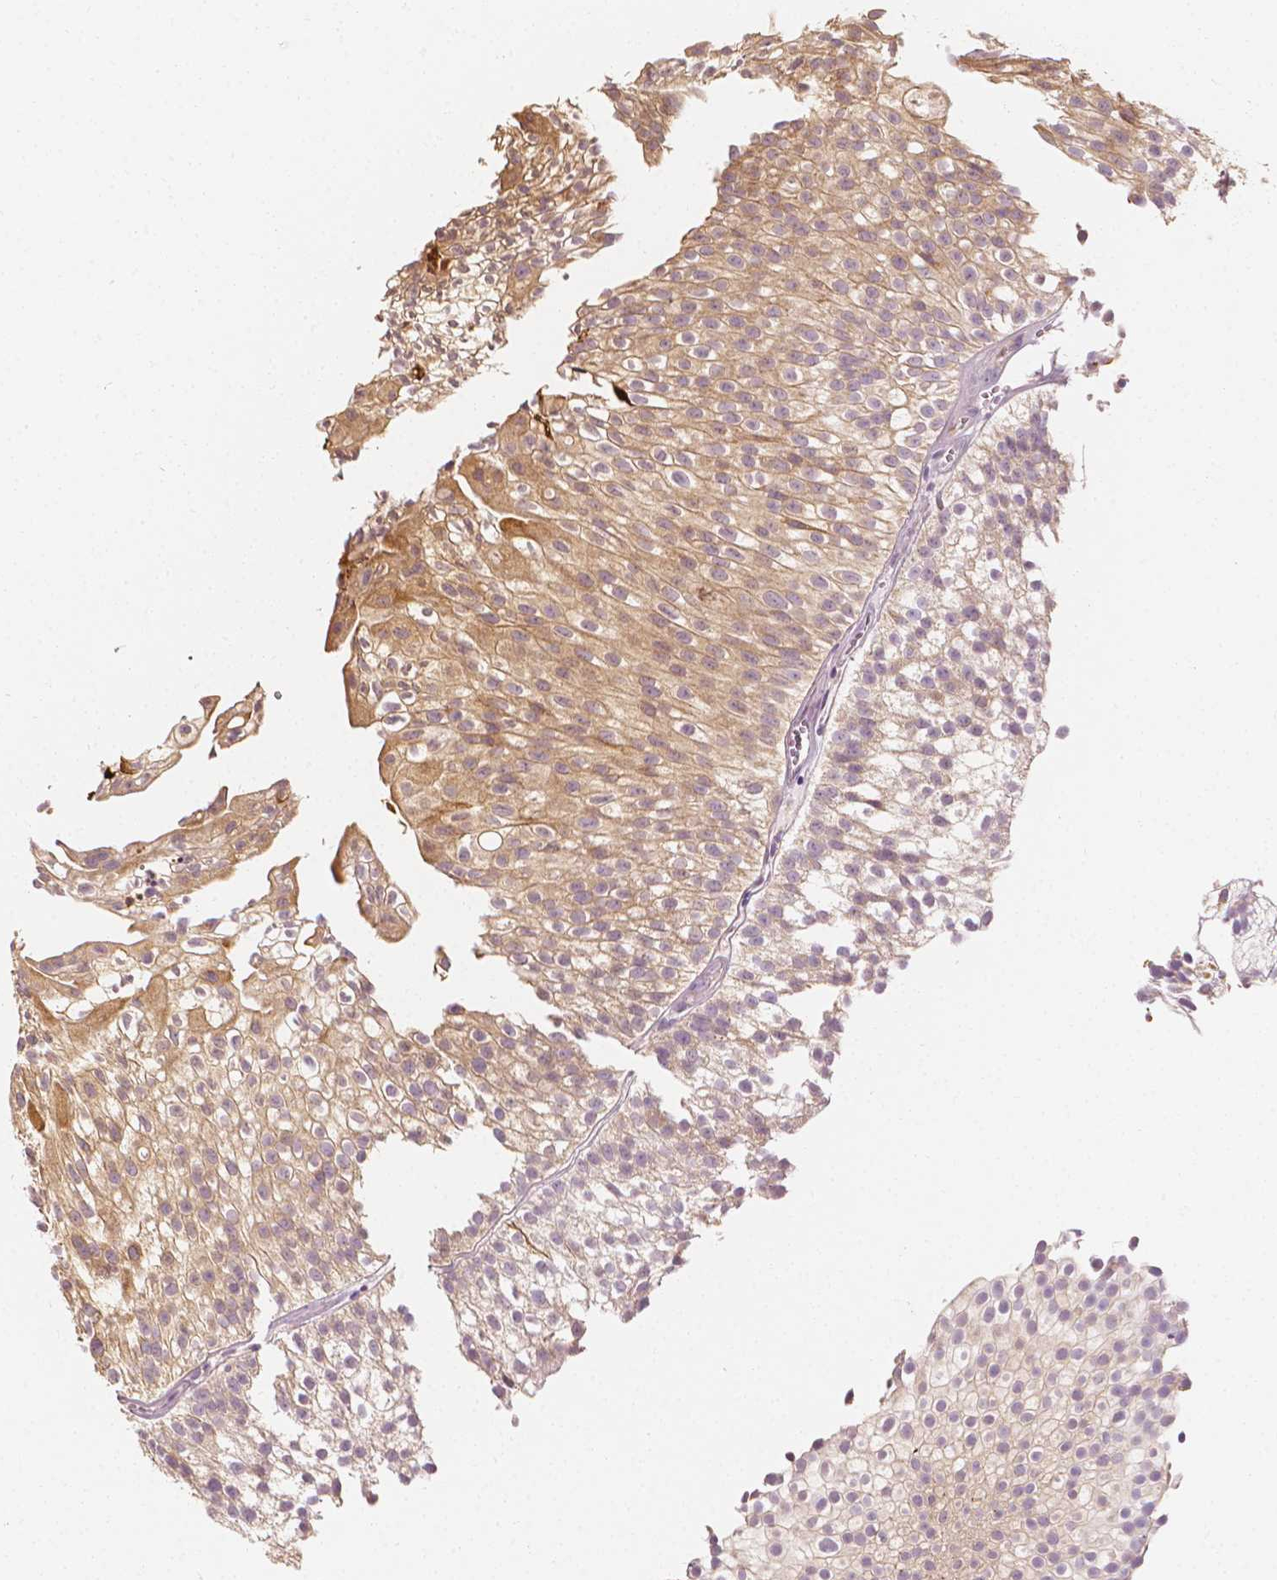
{"staining": {"intensity": "moderate", "quantity": "<25%", "location": "cytoplasmic/membranous"}, "tissue": "urothelial cancer", "cell_type": "Tumor cells", "image_type": "cancer", "snomed": [{"axis": "morphology", "description": "Urothelial carcinoma, Low grade"}, {"axis": "topography", "description": "Urinary bladder"}], "caption": "The photomicrograph shows a brown stain indicating the presence of a protein in the cytoplasmic/membranous of tumor cells in urothelial cancer. (DAB (3,3'-diaminobenzidine) = brown stain, brightfield microscopy at high magnification).", "gene": "SHPK", "patient": {"sex": "male", "age": 70}}